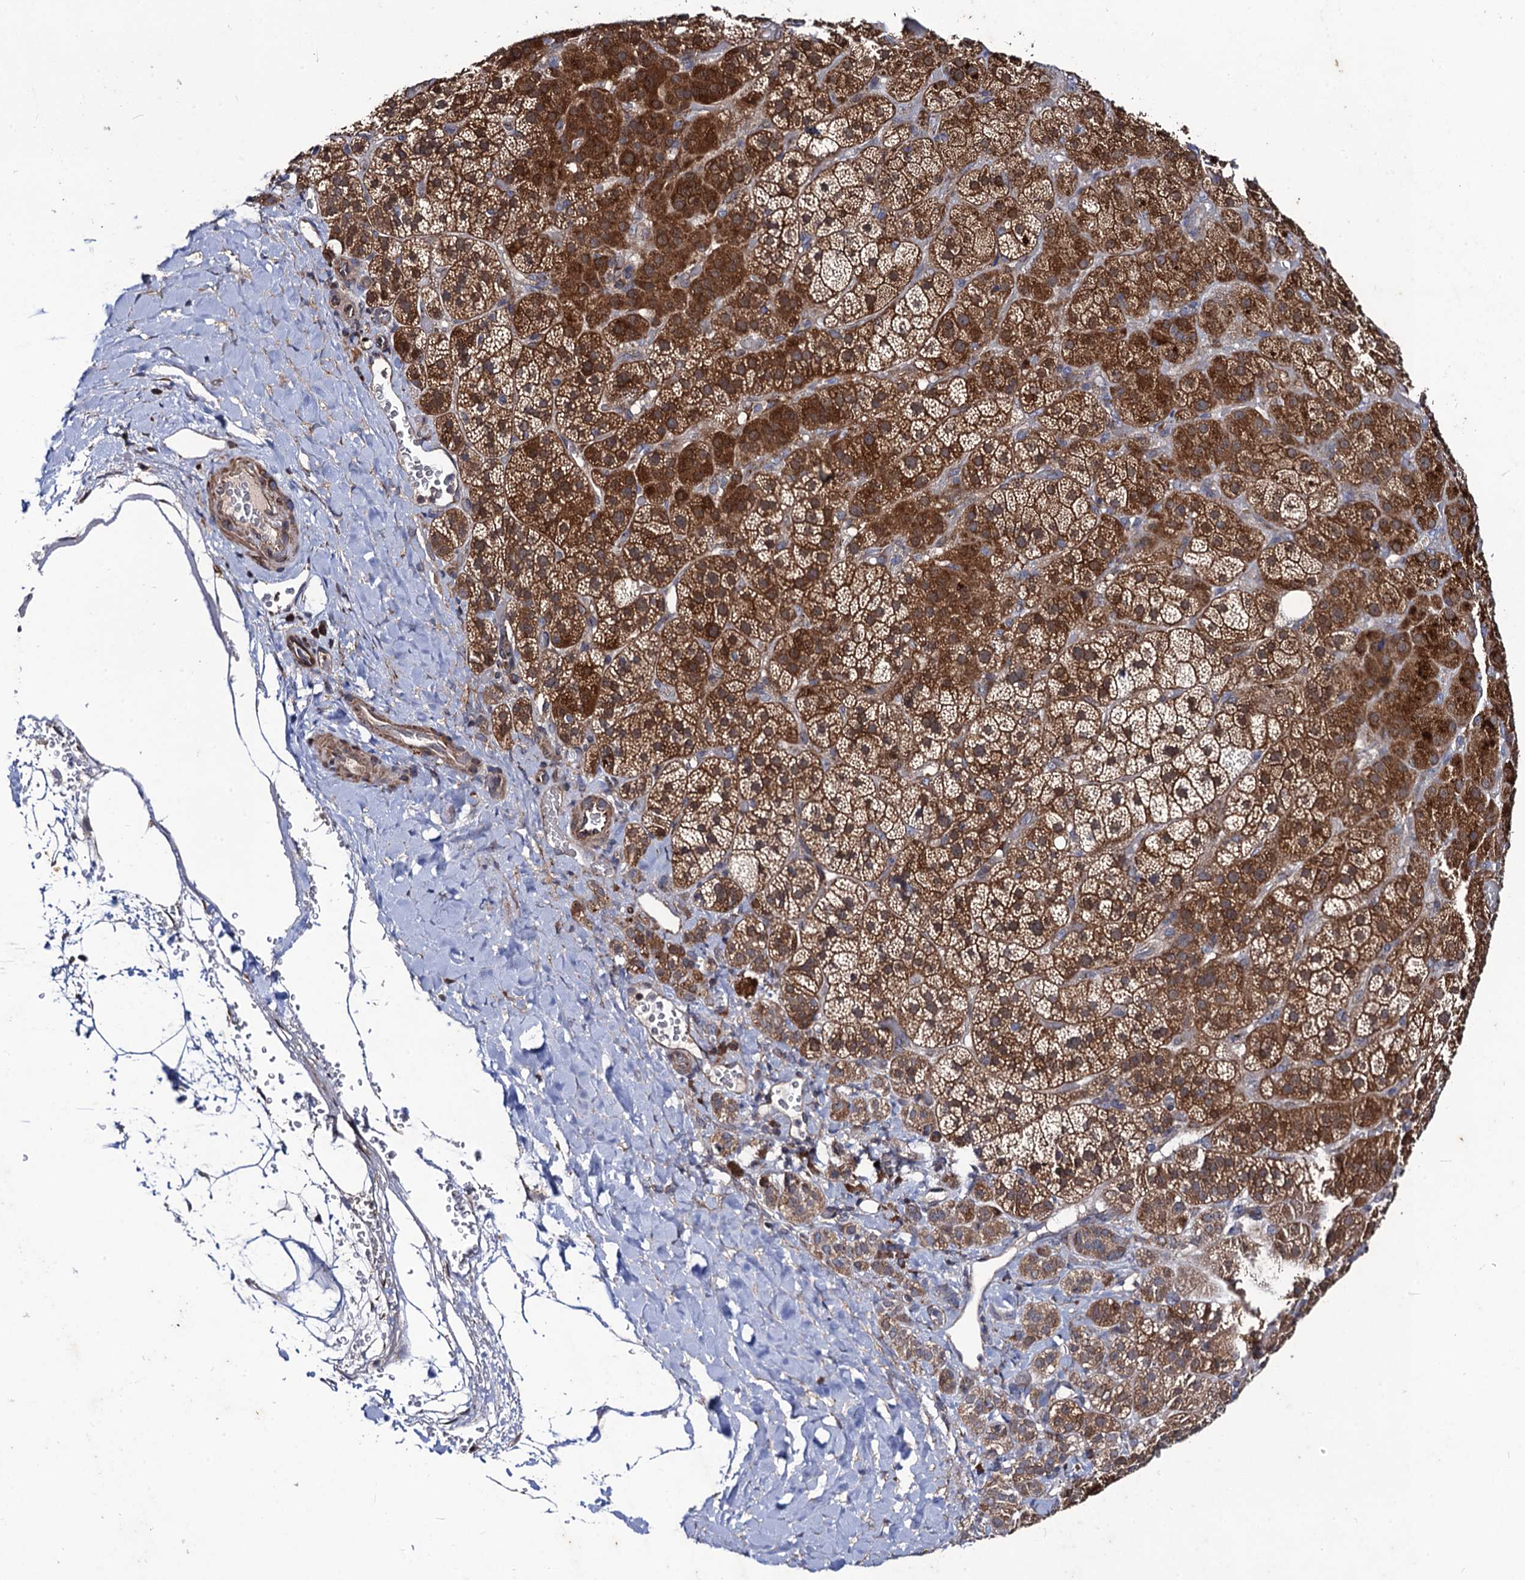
{"staining": {"intensity": "strong", "quantity": "25%-75%", "location": "cytoplasmic/membranous"}, "tissue": "adrenal gland", "cell_type": "Glandular cells", "image_type": "normal", "snomed": [{"axis": "morphology", "description": "Normal tissue, NOS"}, {"axis": "topography", "description": "Adrenal gland"}], "caption": "A high-resolution micrograph shows IHC staining of normal adrenal gland, which reveals strong cytoplasmic/membranous expression in about 25%-75% of glandular cells.", "gene": "DYDC1", "patient": {"sex": "male", "age": 57}}